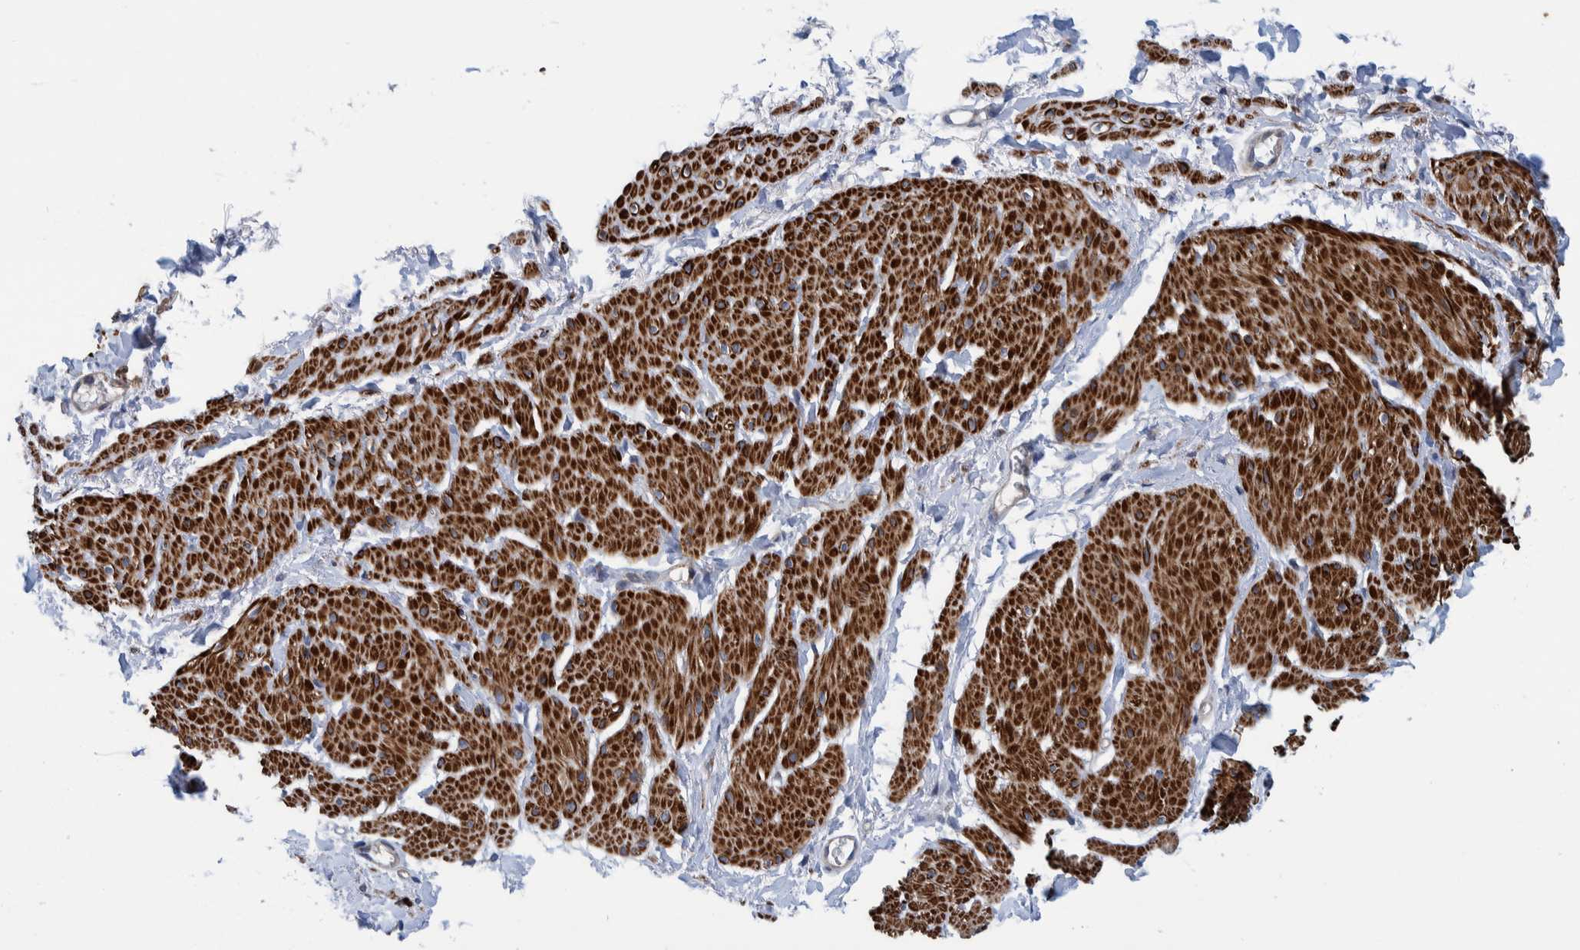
{"staining": {"intensity": "strong", "quantity": ">75%", "location": "cytoplasmic/membranous"}, "tissue": "smooth muscle", "cell_type": "Smooth muscle cells", "image_type": "normal", "snomed": [{"axis": "morphology", "description": "Normal tissue, NOS"}, {"axis": "topography", "description": "Smooth muscle"}], "caption": "Immunohistochemical staining of benign smooth muscle displays >75% levels of strong cytoplasmic/membranous protein staining in about >75% of smooth muscle cells. The protein is stained brown, and the nuclei are stained in blue (DAB (3,3'-diaminobenzidine) IHC with brightfield microscopy, high magnification).", "gene": "MKS1", "patient": {"sex": "male", "age": 16}}